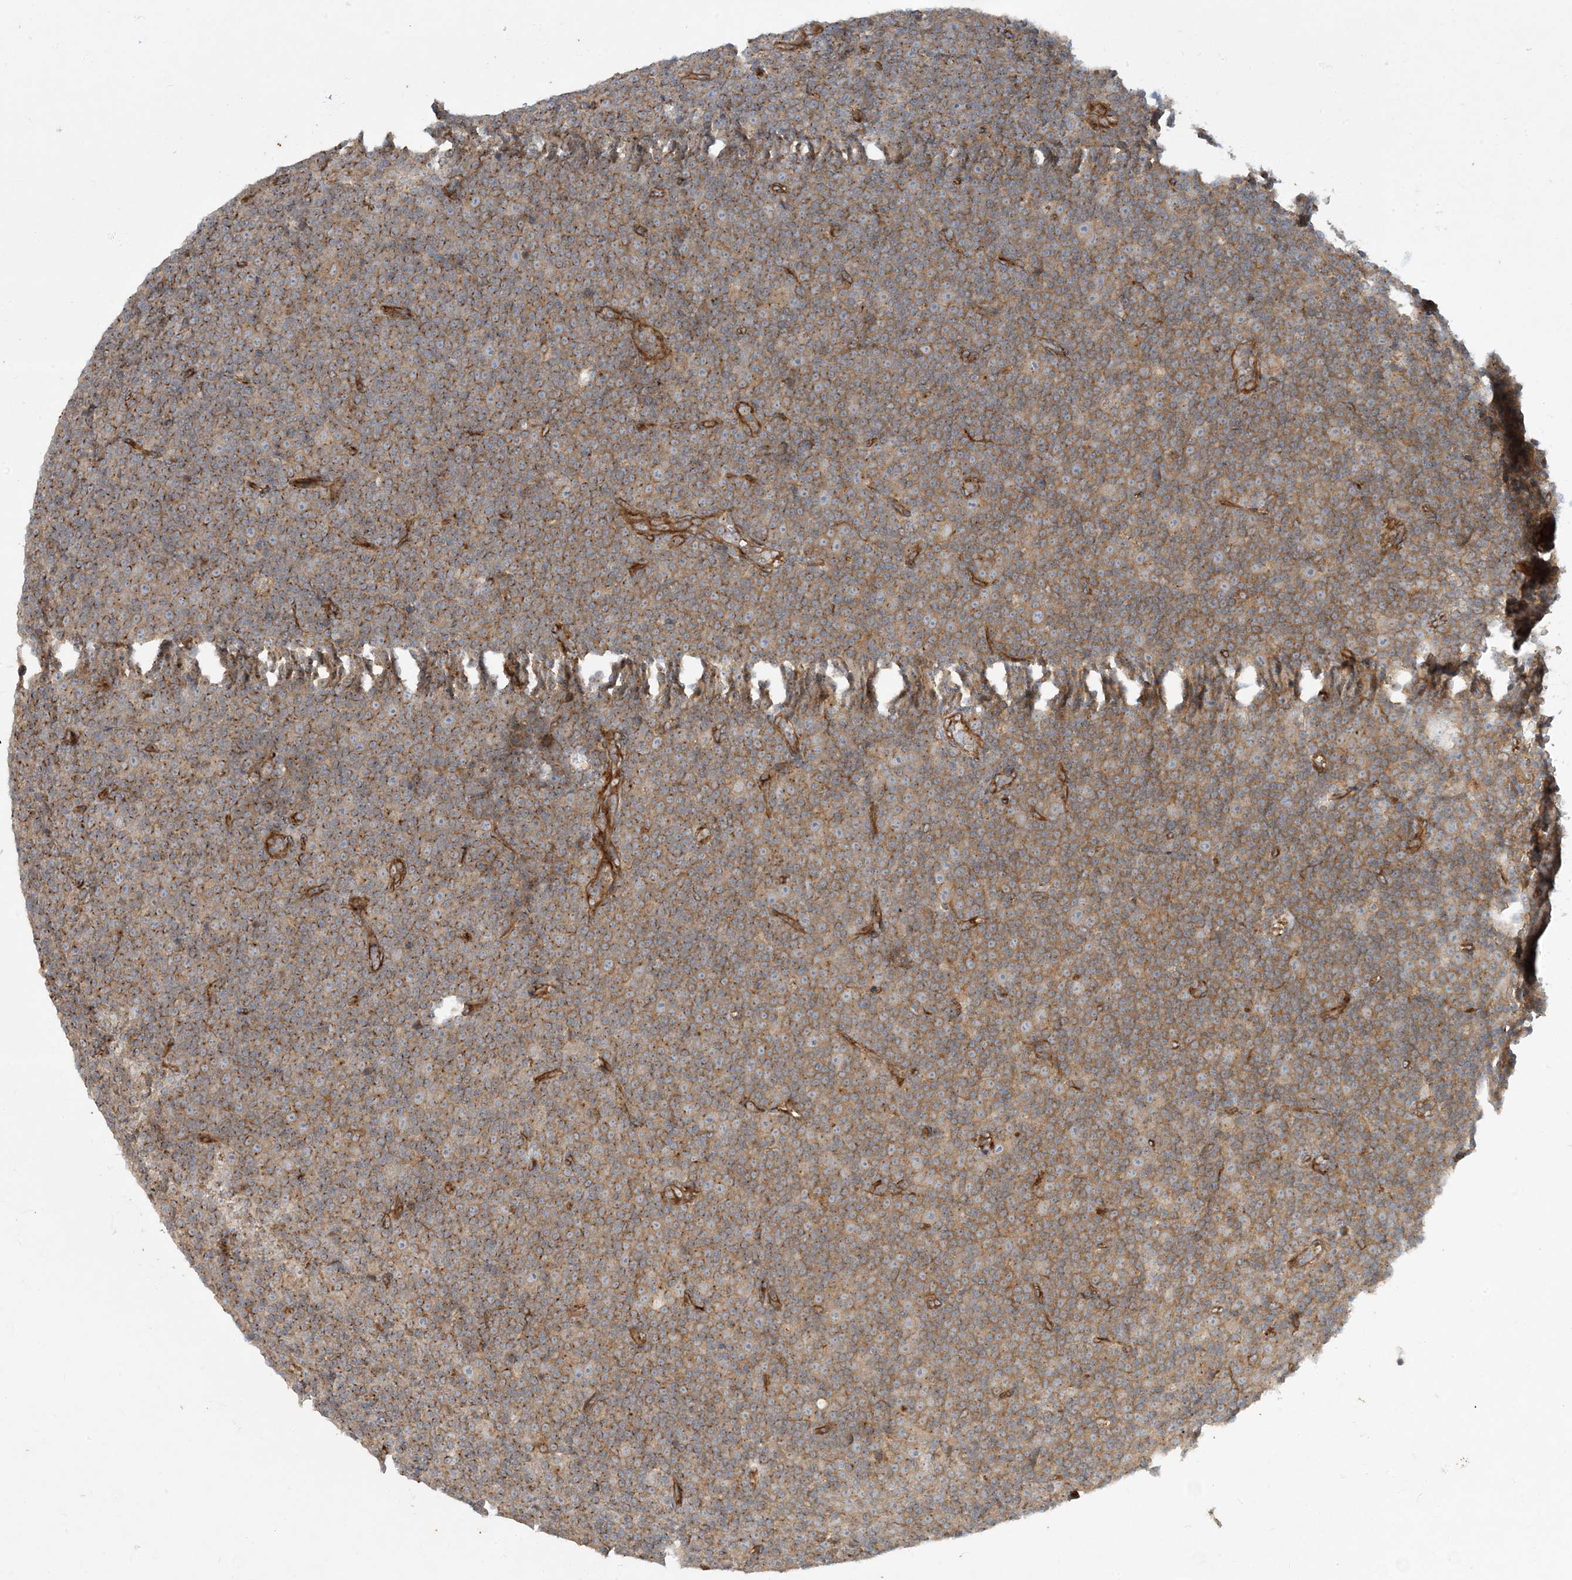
{"staining": {"intensity": "weak", "quantity": "25%-75%", "location": "cytoplasmic/membranous"}, "tissue": "lymphoma", "cell_type": "Tumor cells", "image_type": "cancer", "snomed": [{"axis": "morphology", "description": "Malignant lymphoma, non-Hodgkin's type, Low grade"}, {"axis": "topography", "description": "Lymph node"}], "caption": "Weak cytoplasmic/membranous protein positivity is appreciated in about 25%-75% of tumor cells in malignant lymphoma, non-Hodgkin's type (low-grade).", "gene": "ATP23", "patient": {"sex": "female", "age": 67}}